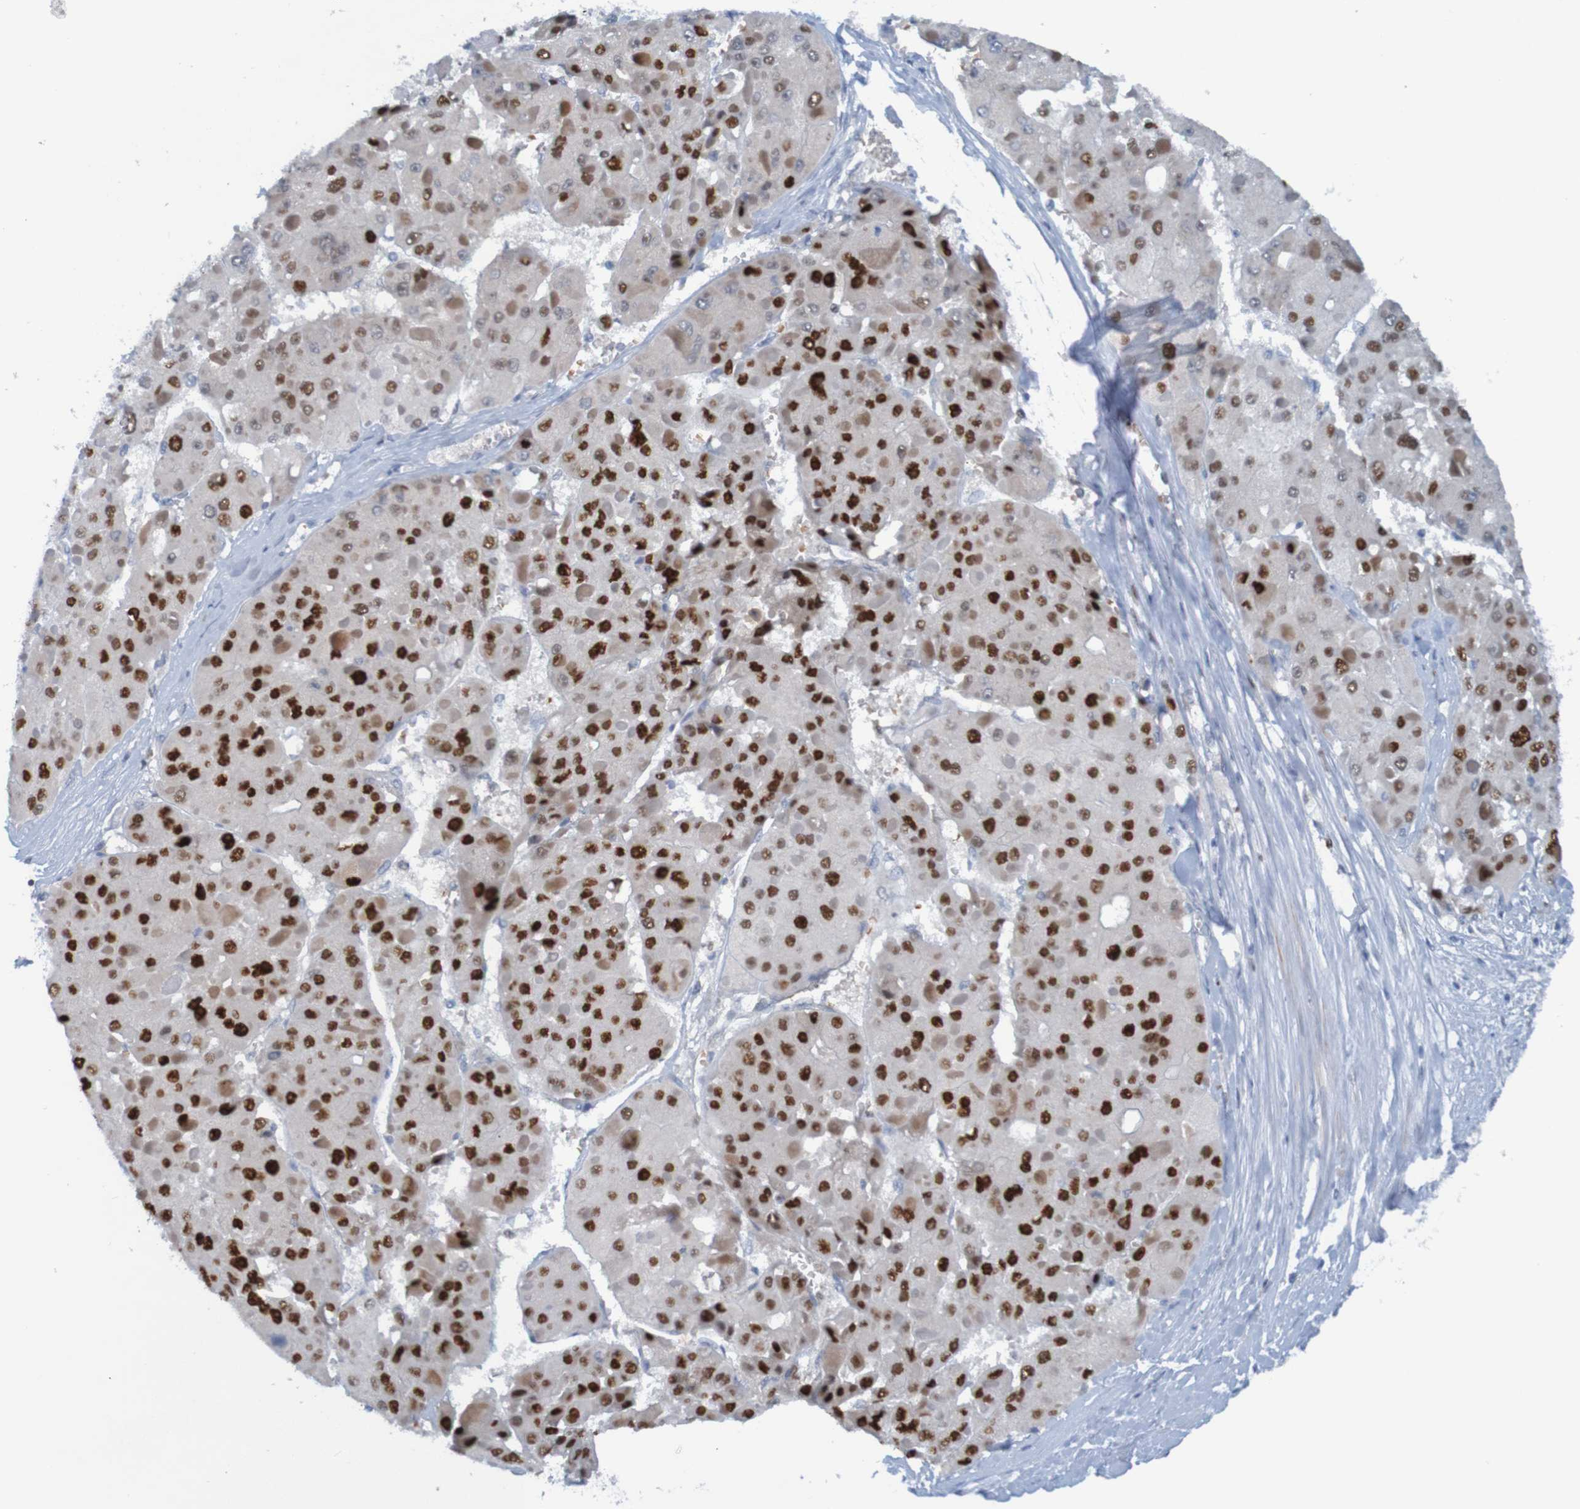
{"staining": {"intensity": "strong", "quantity": ">75%", "location": "cytoplasmic/membranous,nuclear"}, "tissue": "liver cancer", "cell_type": "Tumor cells", "image_type": "cancer", "snomed": [{"axis": "morphology", "description": "Carcinoma, Hepatocellular, NOS"}, {"axis": "topography", "description": "Liver"}], "caption": "This histopathology image displays immunohistochemistry staining of human hepatocellular carcinoma (liver), with high strong cytoplasmic/membranous and nuclear expression in about >75% of tumor cells.", "gene": "USP36", "patient": {"sex": "female", "age": 73}}